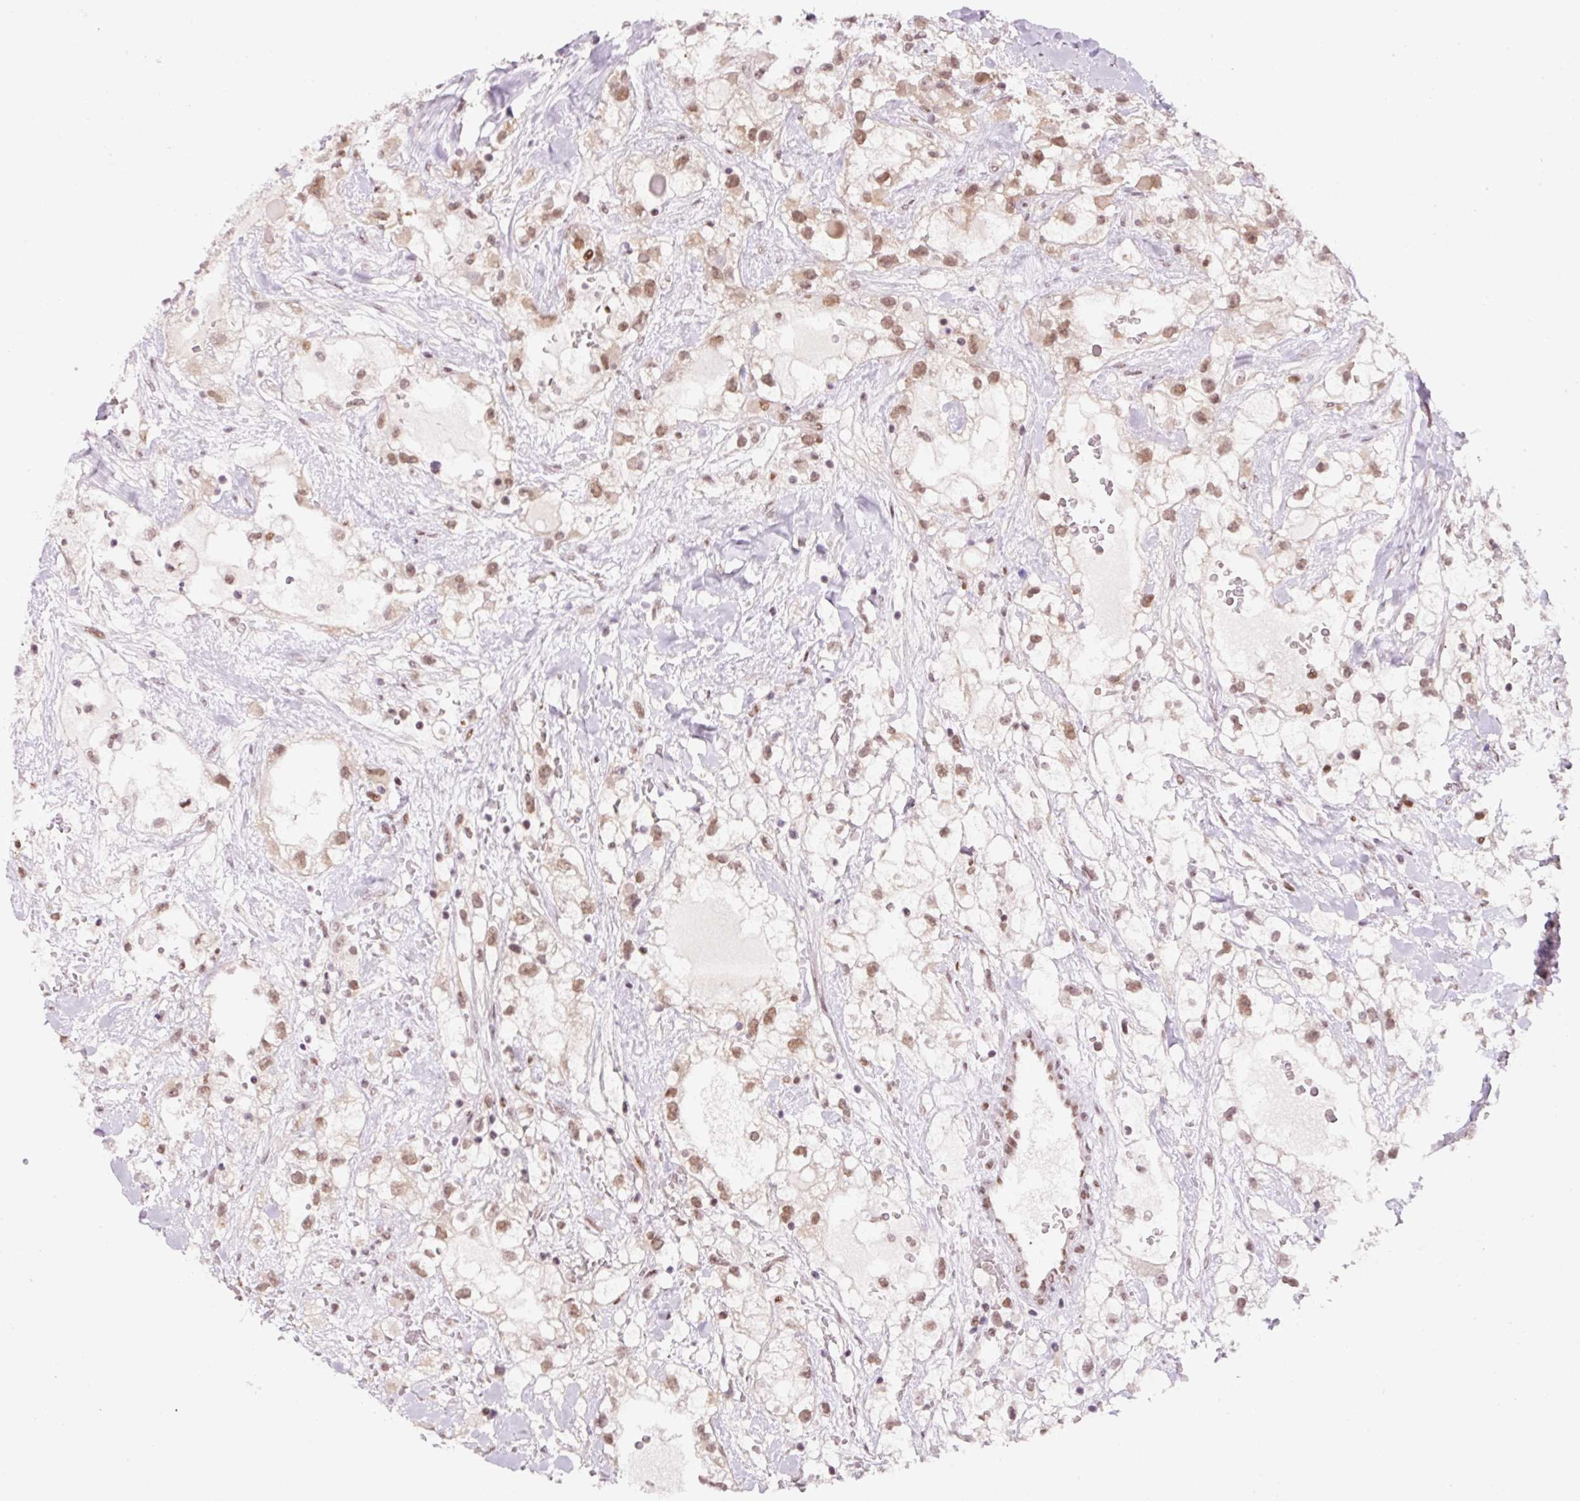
{"staining": {"intensity": "moderate", "quantity": ">75%", "location": "nuclear"}, "tissue": "renal cancer", "cell_type": "Tumor cells", "image_type": "cancer", "snomed": [{"axis": "morphology", "description": "Adenocarcinoma, NOS"}, {"axis": "topography", "description": "Kidney"}], "caption": "Renal cancer stained with IHC exhibits moderate nuclear staining in about >75% of tumor cells.", "gene": "CCNL2", "patient": {"sex": "male", "age": 59}}